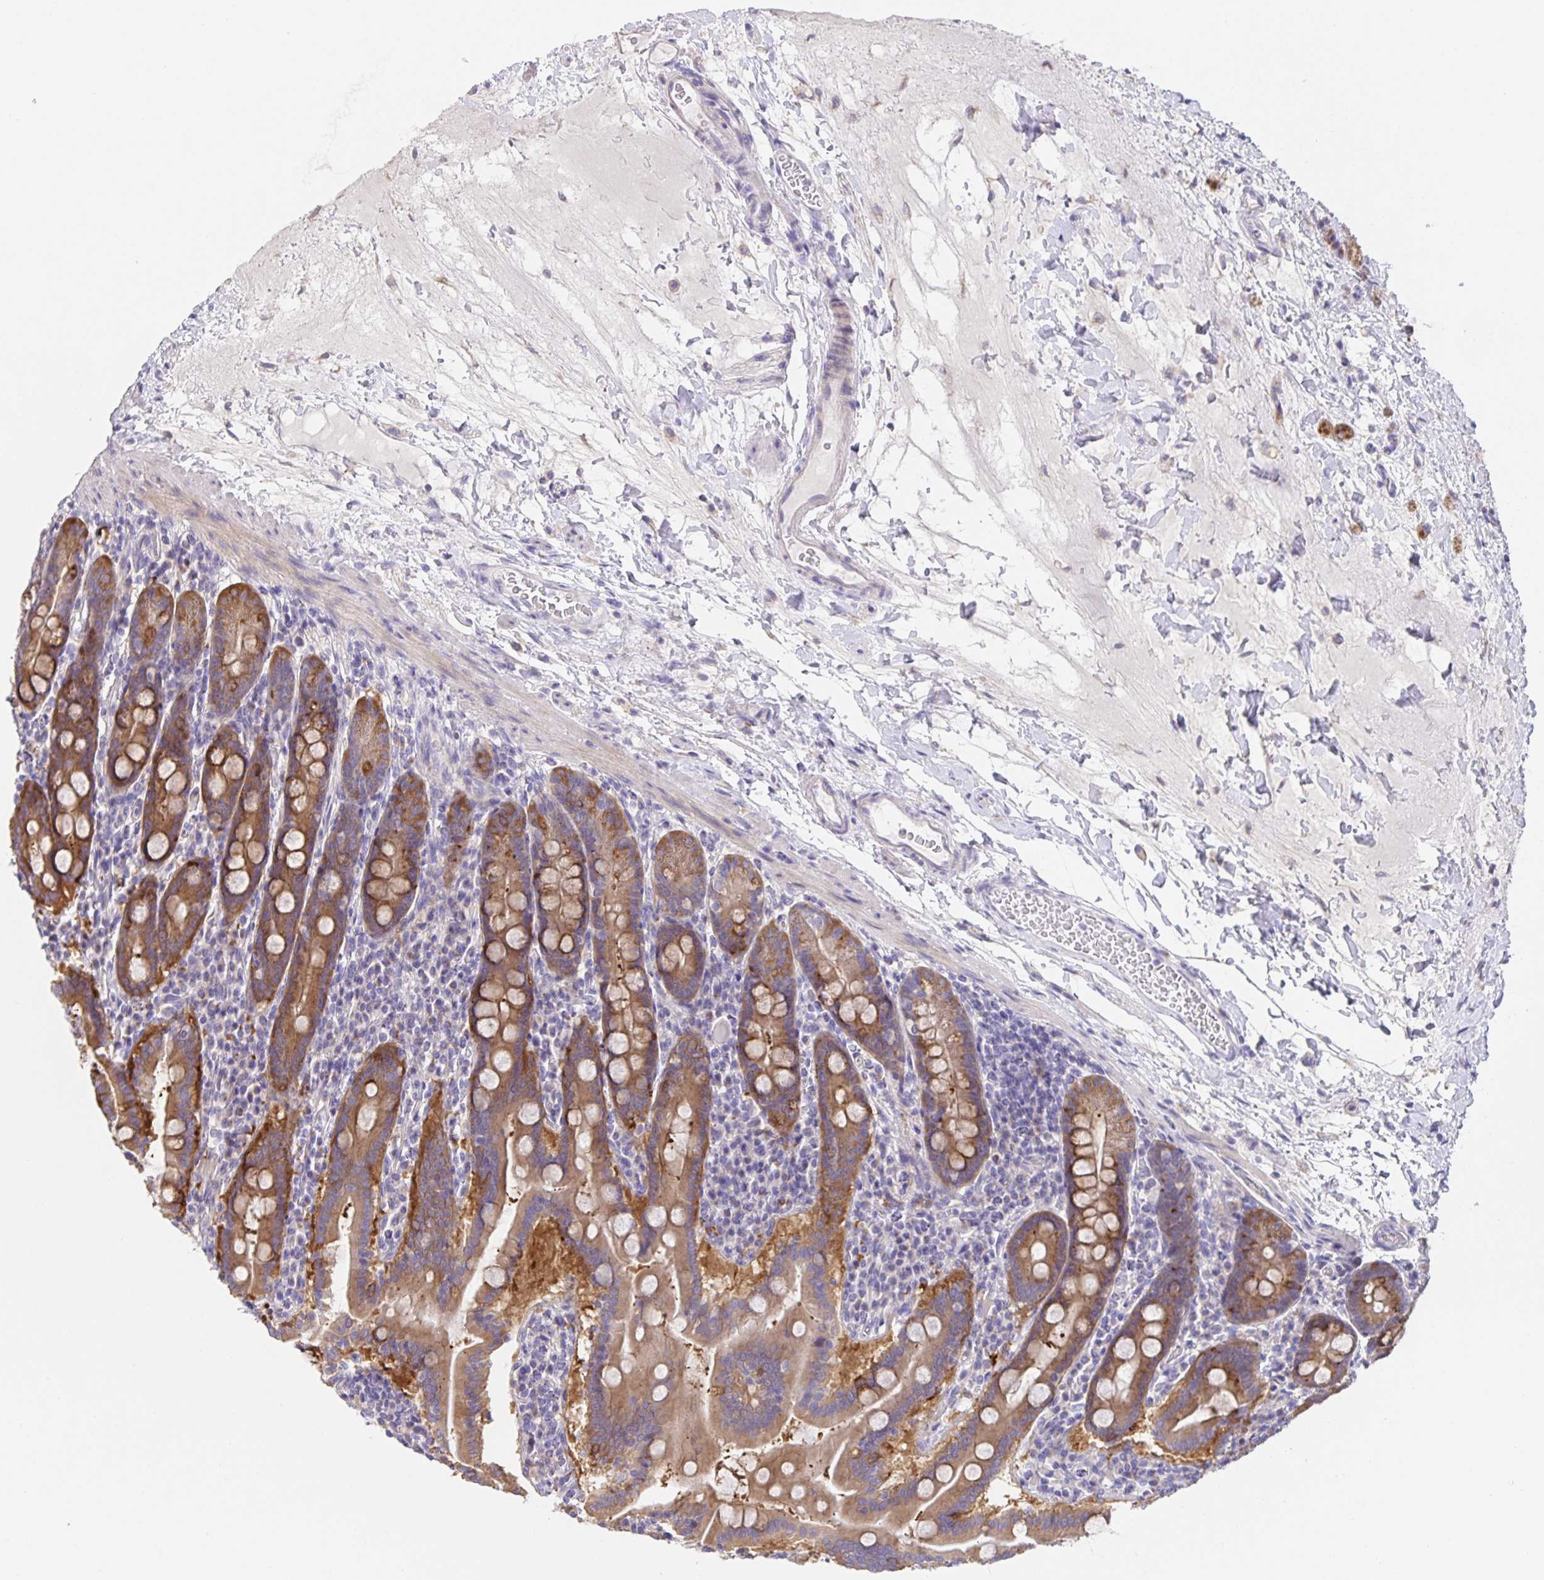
{"staining": {"intensity": "strong", "quantity": "25%-75%", "location": "cytoplasmic/membranous"}, "tissue": "small intestine", "cell_type": "Glandular cells", "image_type": "normal", "snomed": [{"axis": "morphology", "description": "Normal tissue, NOS"}, {"axis": "topography", "description": "Small intestine"}], "caption": "Protein staining exhibits strong cytoplasmic/membranous expression in approximately 25%-75% of glandular cells in unremarkable small intestine.", "gene": "PRR36", "patient": {"sex": "male", "age": 26}}